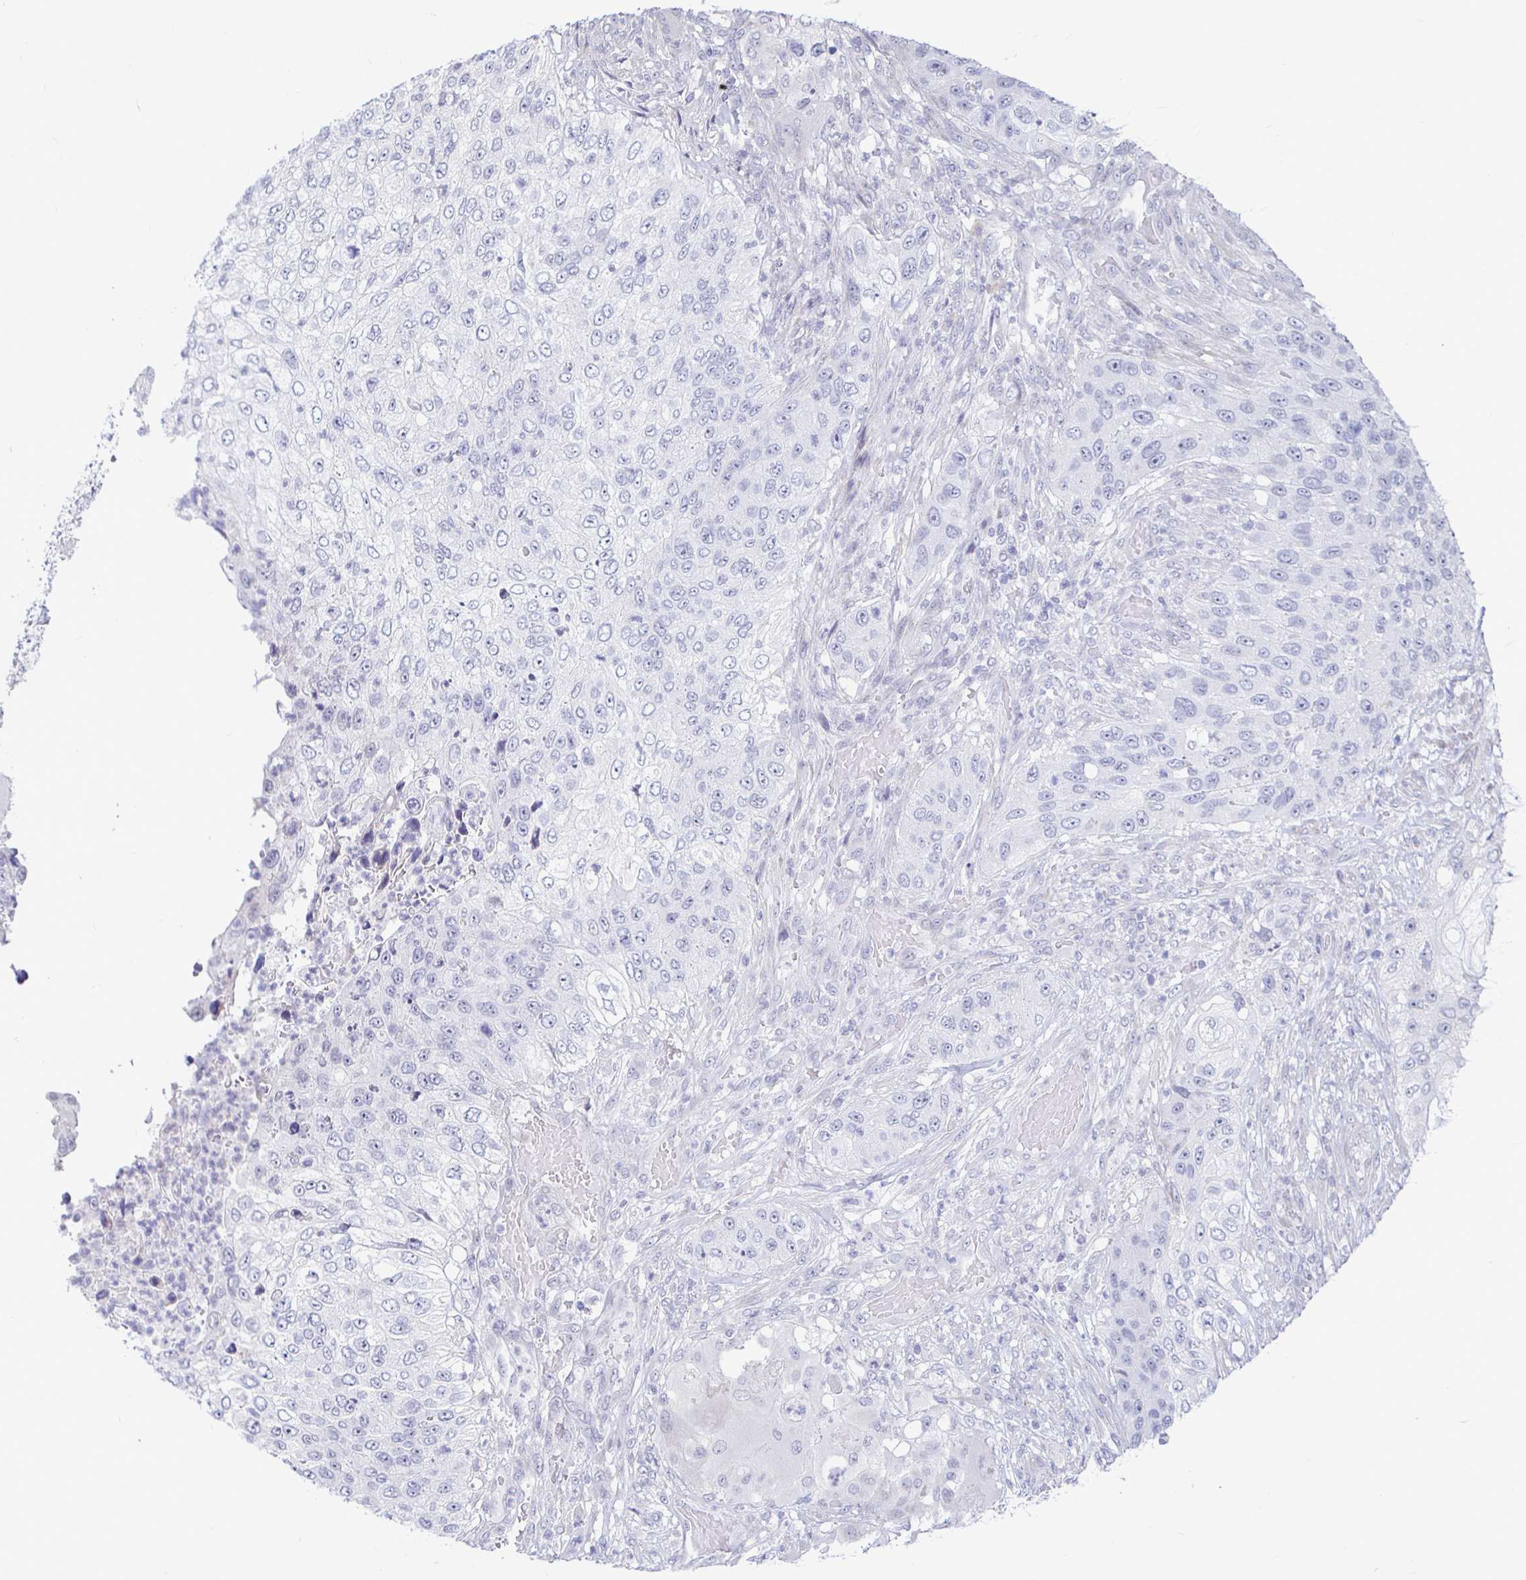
{"staining": {"intensity": "negative", "quantity": "none", "location": "none"}, "tissue": "urothelial cancer", "cell_type": "Tumor cells", "image_type": "cancer", "snomed": [{"axis": "morphology", "description": "Urothelial carcinoma, High grade"}, {"axis": "topography", "description": "Urinary bladder"}], "caption": "Micrograph shows no protein staining in tumor cells of urothelial cancer tissue.", "gene": "CAPN11", "patient": {"sex": "female", "age": 60}}